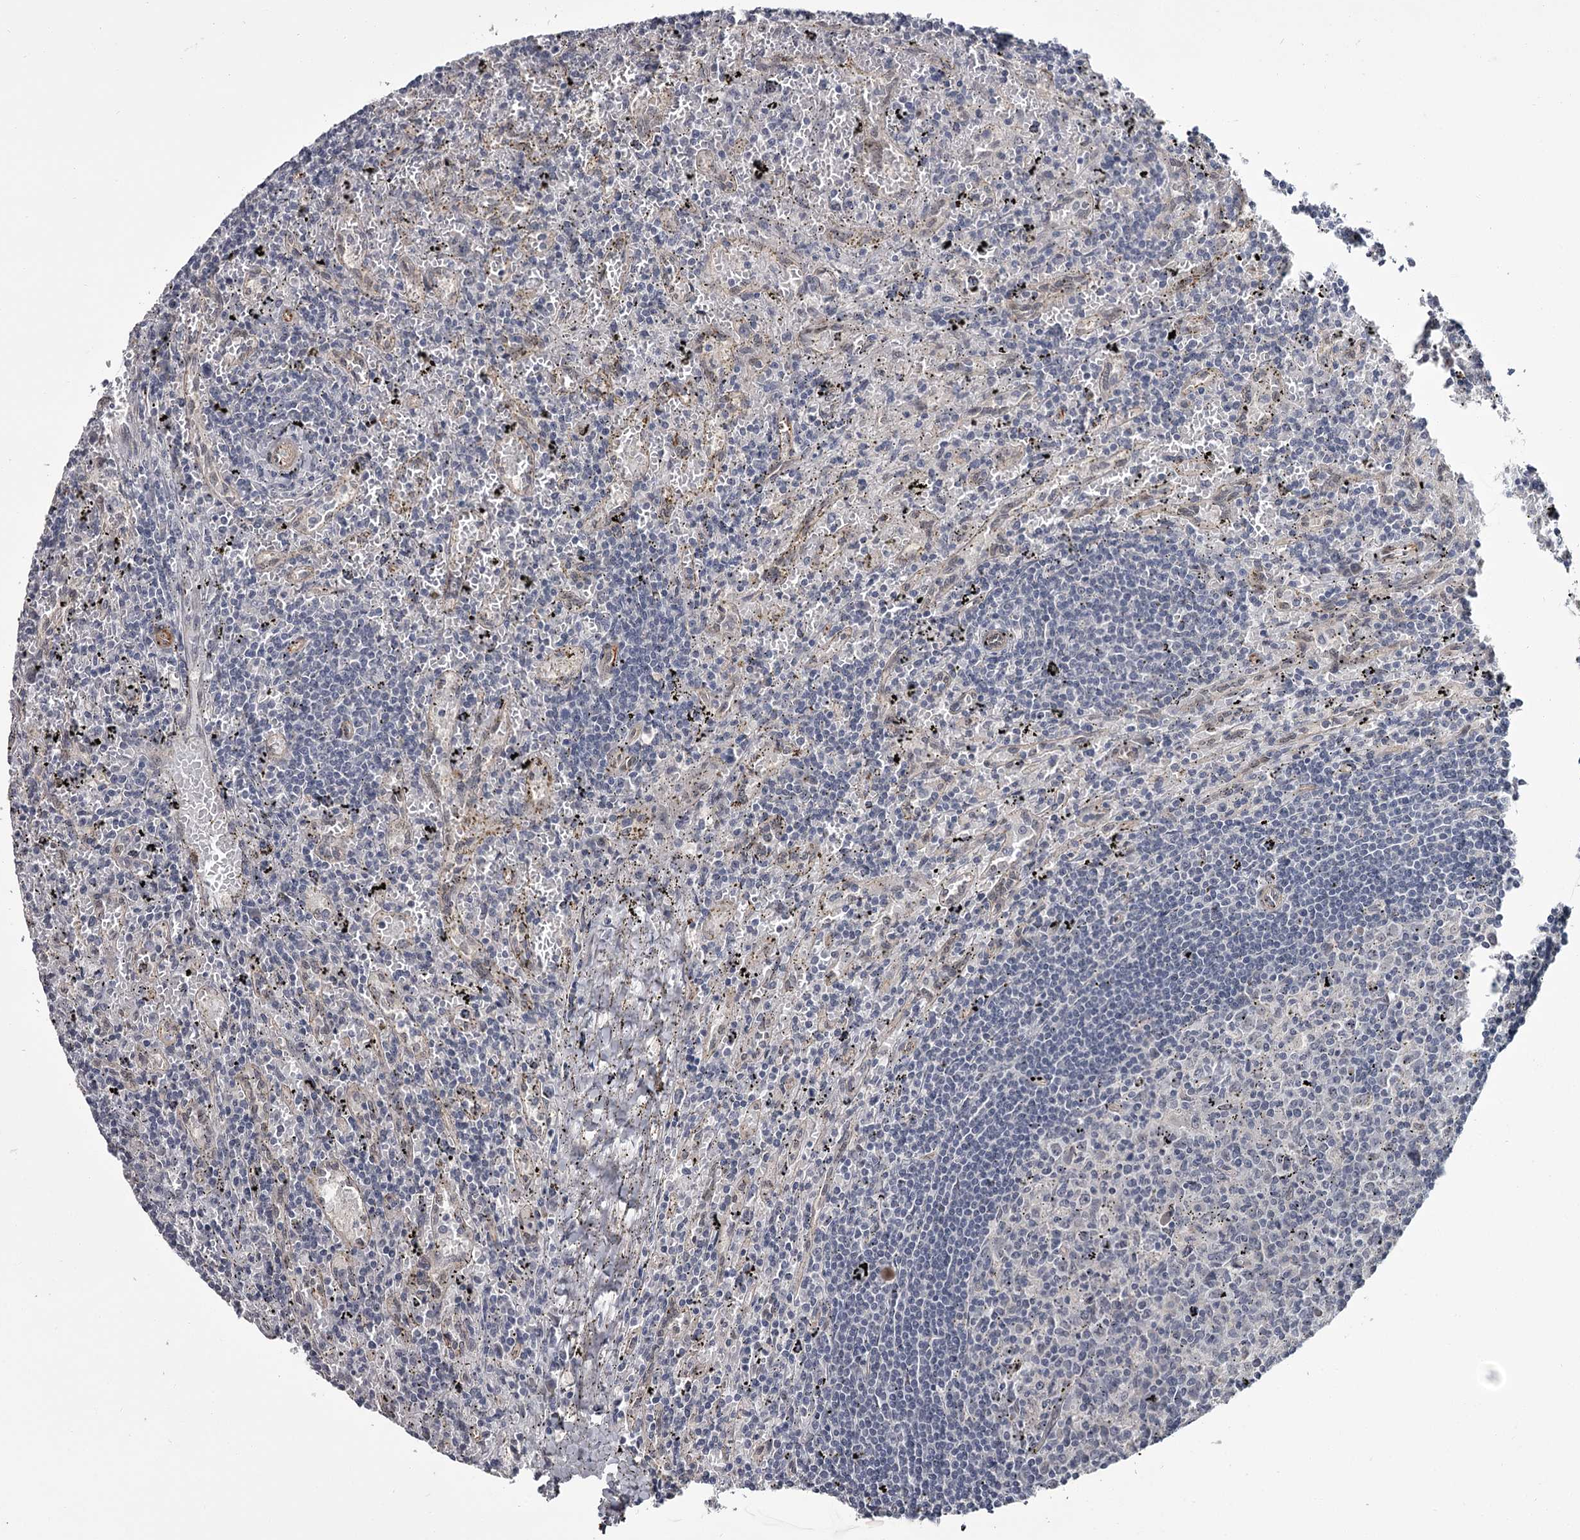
{"staining": {"intensity": "negative", "quantity": "none", "location": "none"}, "tissue": "lymphoma", "cell_type": "Tumor cells", "image_type": "cancer", "snomed": [{"axis": "morphology", "description": "Malignant lymphoma, non-Hodgkin's type, Low grade"}, {"axis": "topography", "description": "Spleen"}], "caption": "The immunohistochemistry photomicrograph has no significant positivity in tumor cells of lymphoma tissue.", "gene": "PRPF40B", "patient": {"sex": "male", "age": 76}}